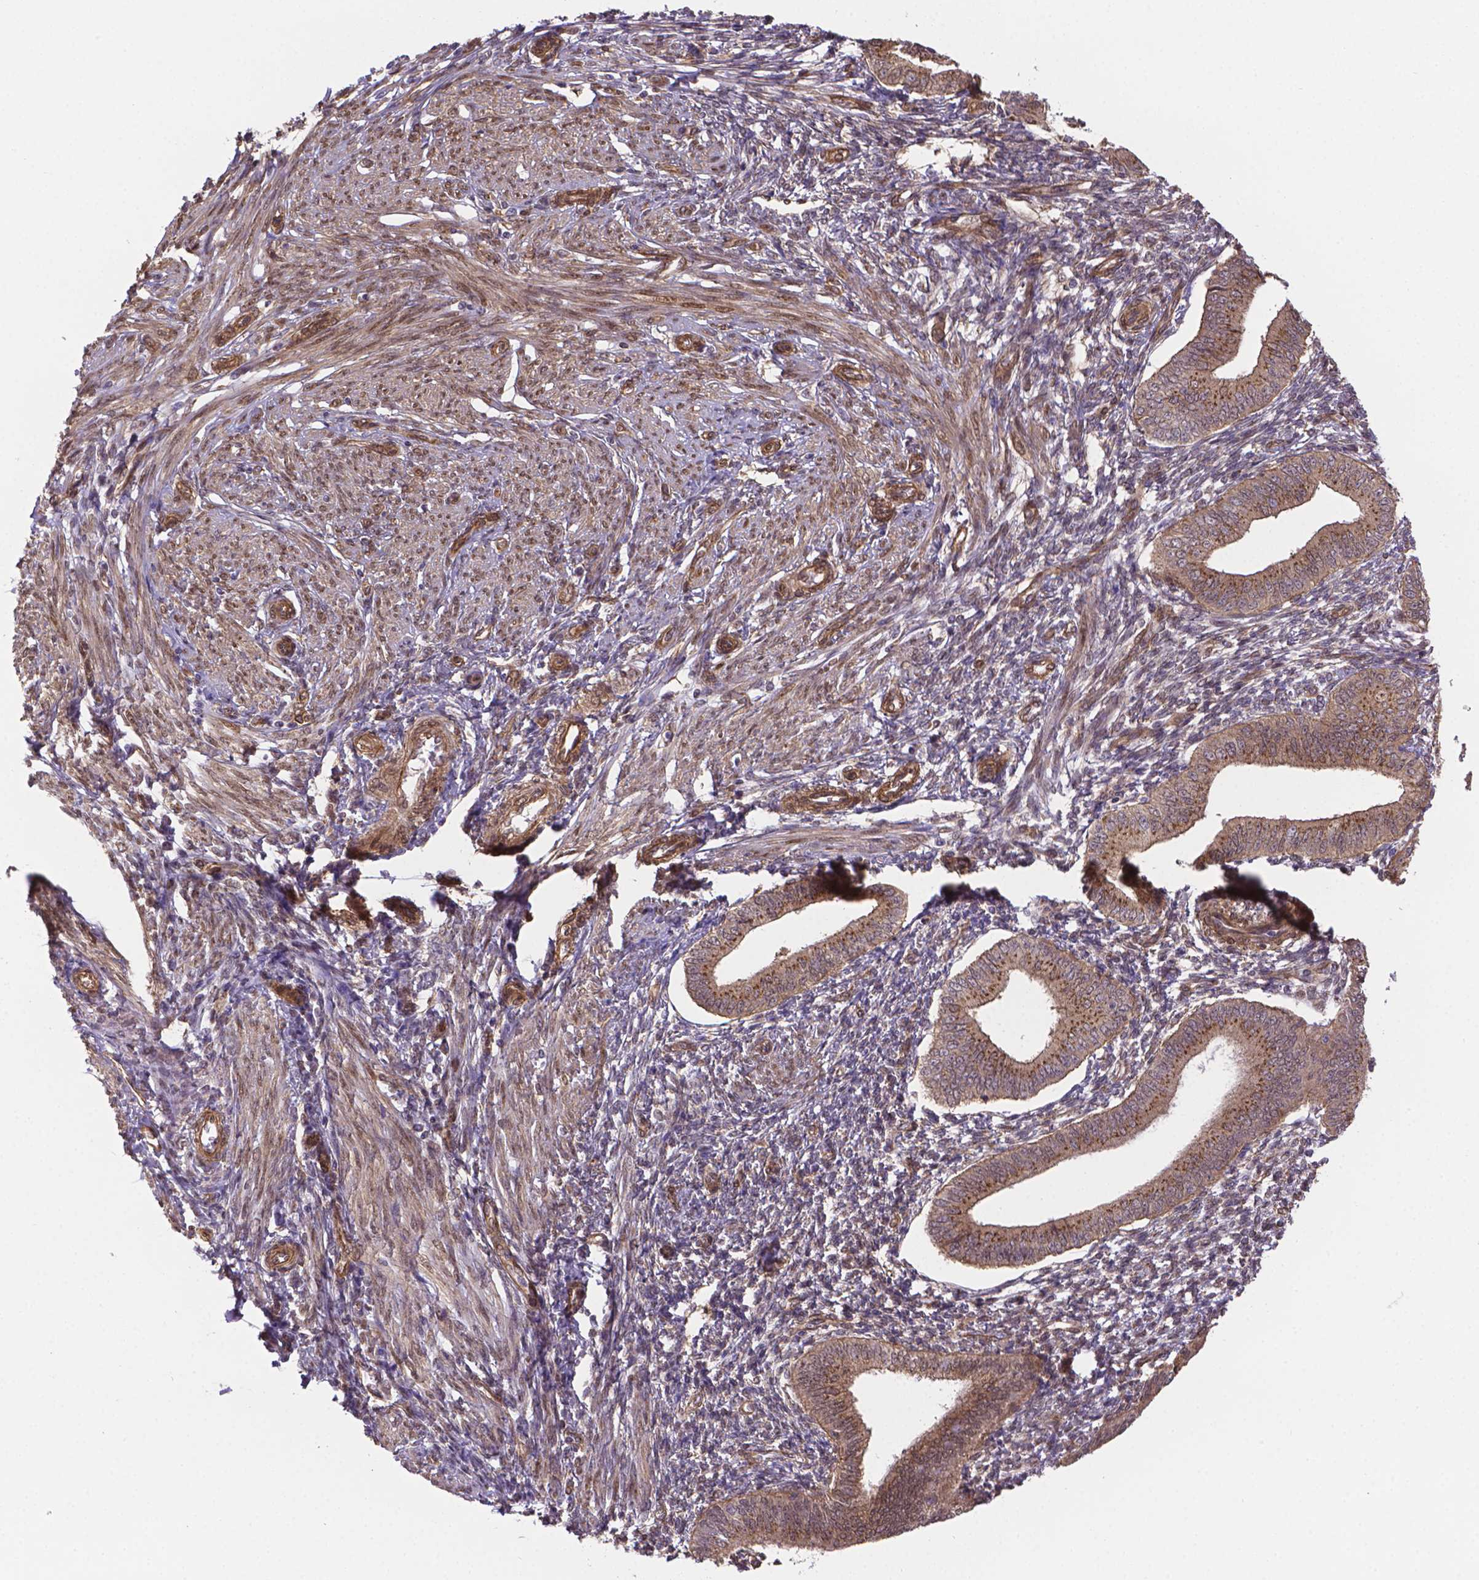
{"staining": {"intensity": "weak", "quantity": "25%-75%", "location": "cytoplasmic/membranous"}, "tissue": "endometrium", "cell_type": "Cells in endometrial stroma", "image_type": "normal", "snomed": [{"axis": "morphology", "description": "Normal tissue, NOS"}, {"axis": "topography", "description": "Endometrium"}], "caption": "High-power microscopy captured an IHC micrograph of unremarkable endometrium, revealing weak cytoplasmic/membranous expression in approximately 25%-75% of cells in endometrial stroma.", "gene": "YAP1", "patient": {"sex": "female", "age": 42}}